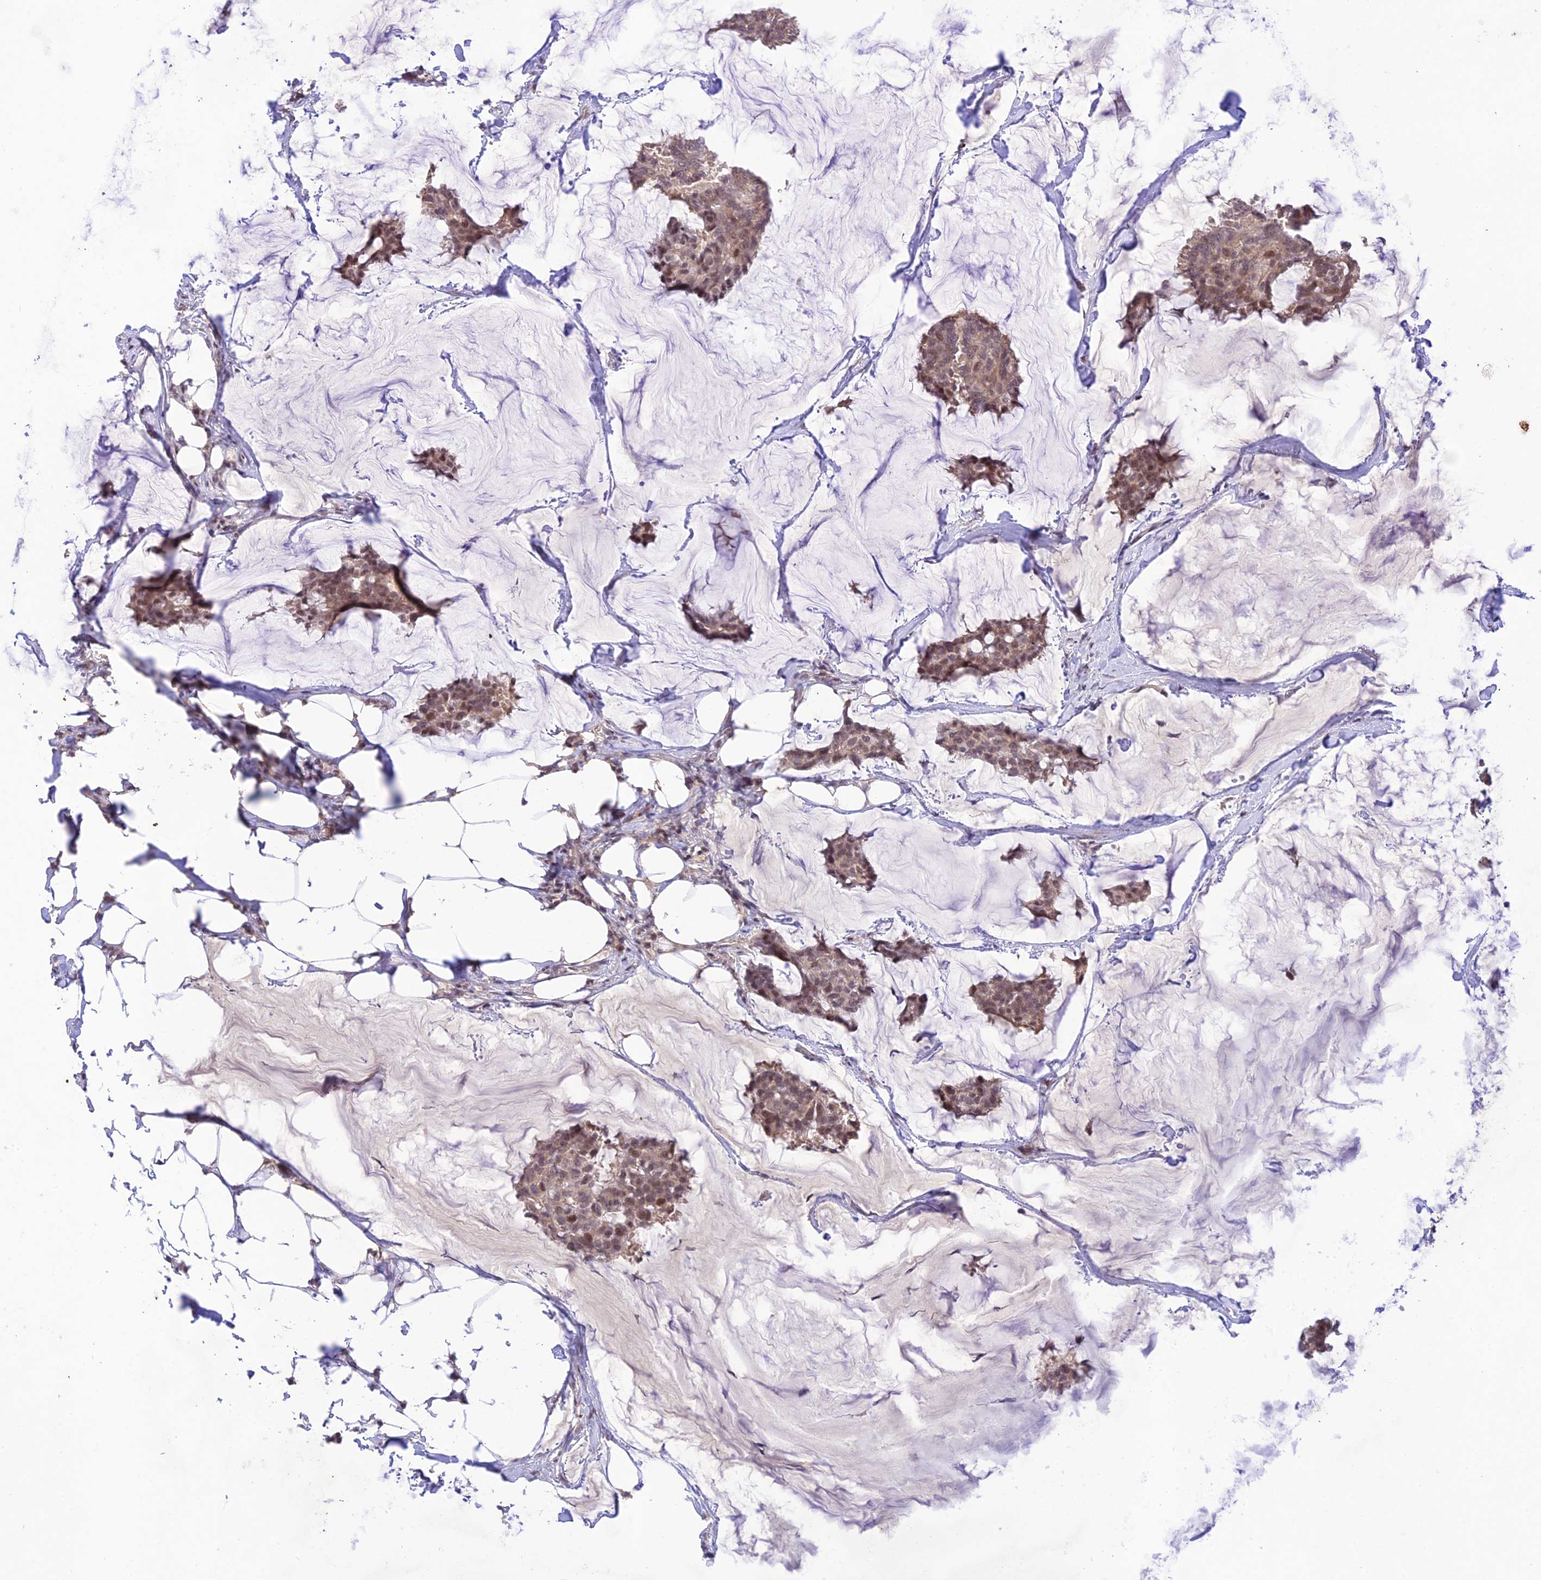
{"staining": {"intensity": "weak", "quantity": ">75%", "location": "cytoplasmic/membranous,nuclear"}, "tissue": "breast cancer", "cell_type": "Tumor cells", "image_type": "cancer", "snomed": [{"axis": "morphology", "description": "Duct carcinoma"}, {"axis": "topography", "description": "Breast"}], "caption": "Tumor cells exhibit low levels of weak cytoplasmic/membranous and nuclear positivity in about >75% of cells in human breast infiltrating ductal carcinoma. The protein of interest is shown in brown color, while the nuclei are stained blue.", "gene": "TEKT1", "patient": {"sex": "female", "age": 93}}